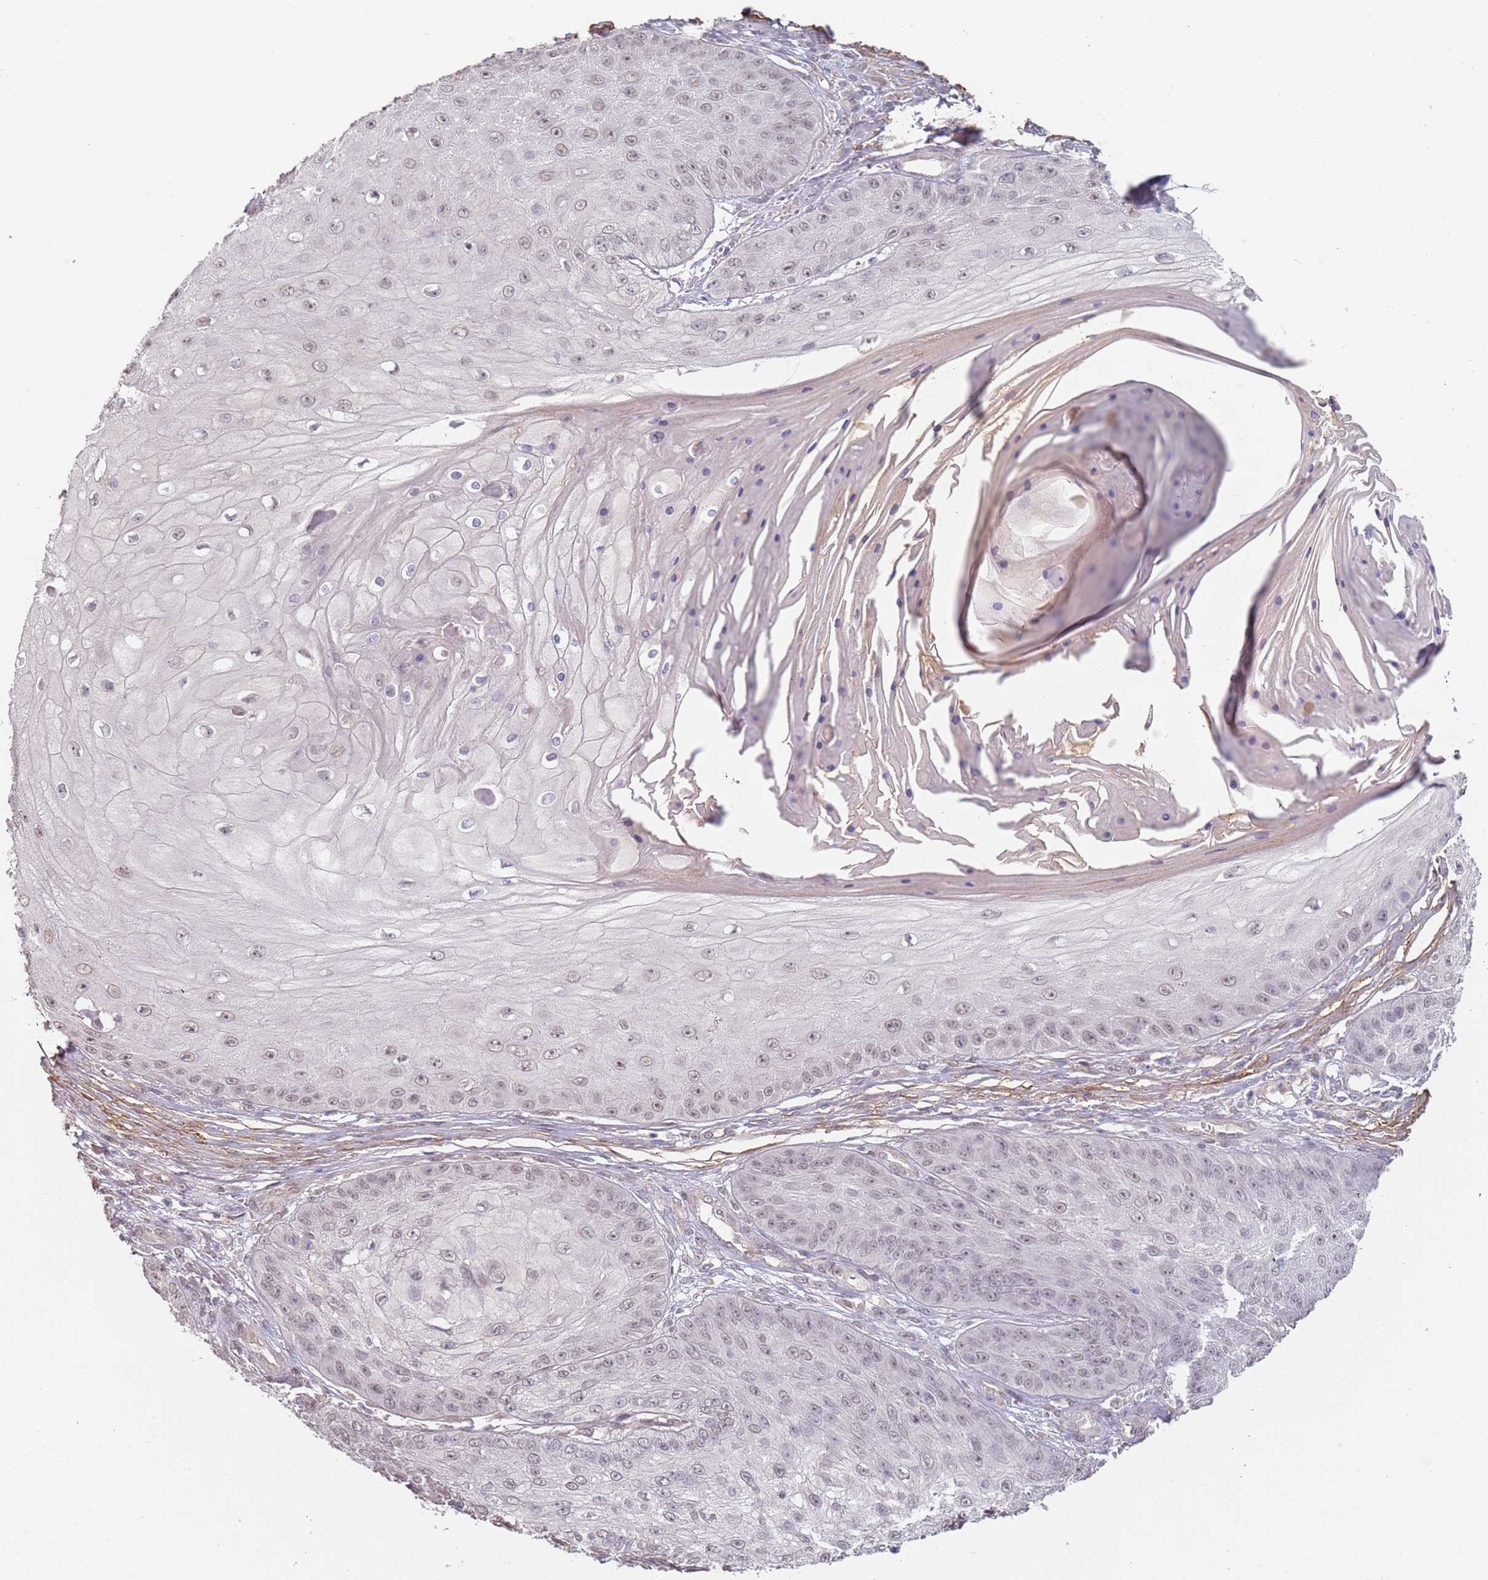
{"staining": {"intensity": "weak", "quantity": "25%-75%", "location": "nuclear"}, "tissue": "skin cancer", "cell_type": "Tumor cells", "image_type": "cancer", "snomed": [{"axis": "morphology", "description": "Squamous cell carcinoma, NOS"}, {"axis": "topography", "description": "Skin"}], "caption": "Brown immunohistochemical staining in skin cancer (squamous cell carcinoma) shows weak nuclear staining in about 25%-75% of tumor cells.", "gene": "WDR93", "patient": {"sex": "male", "age": 70}}